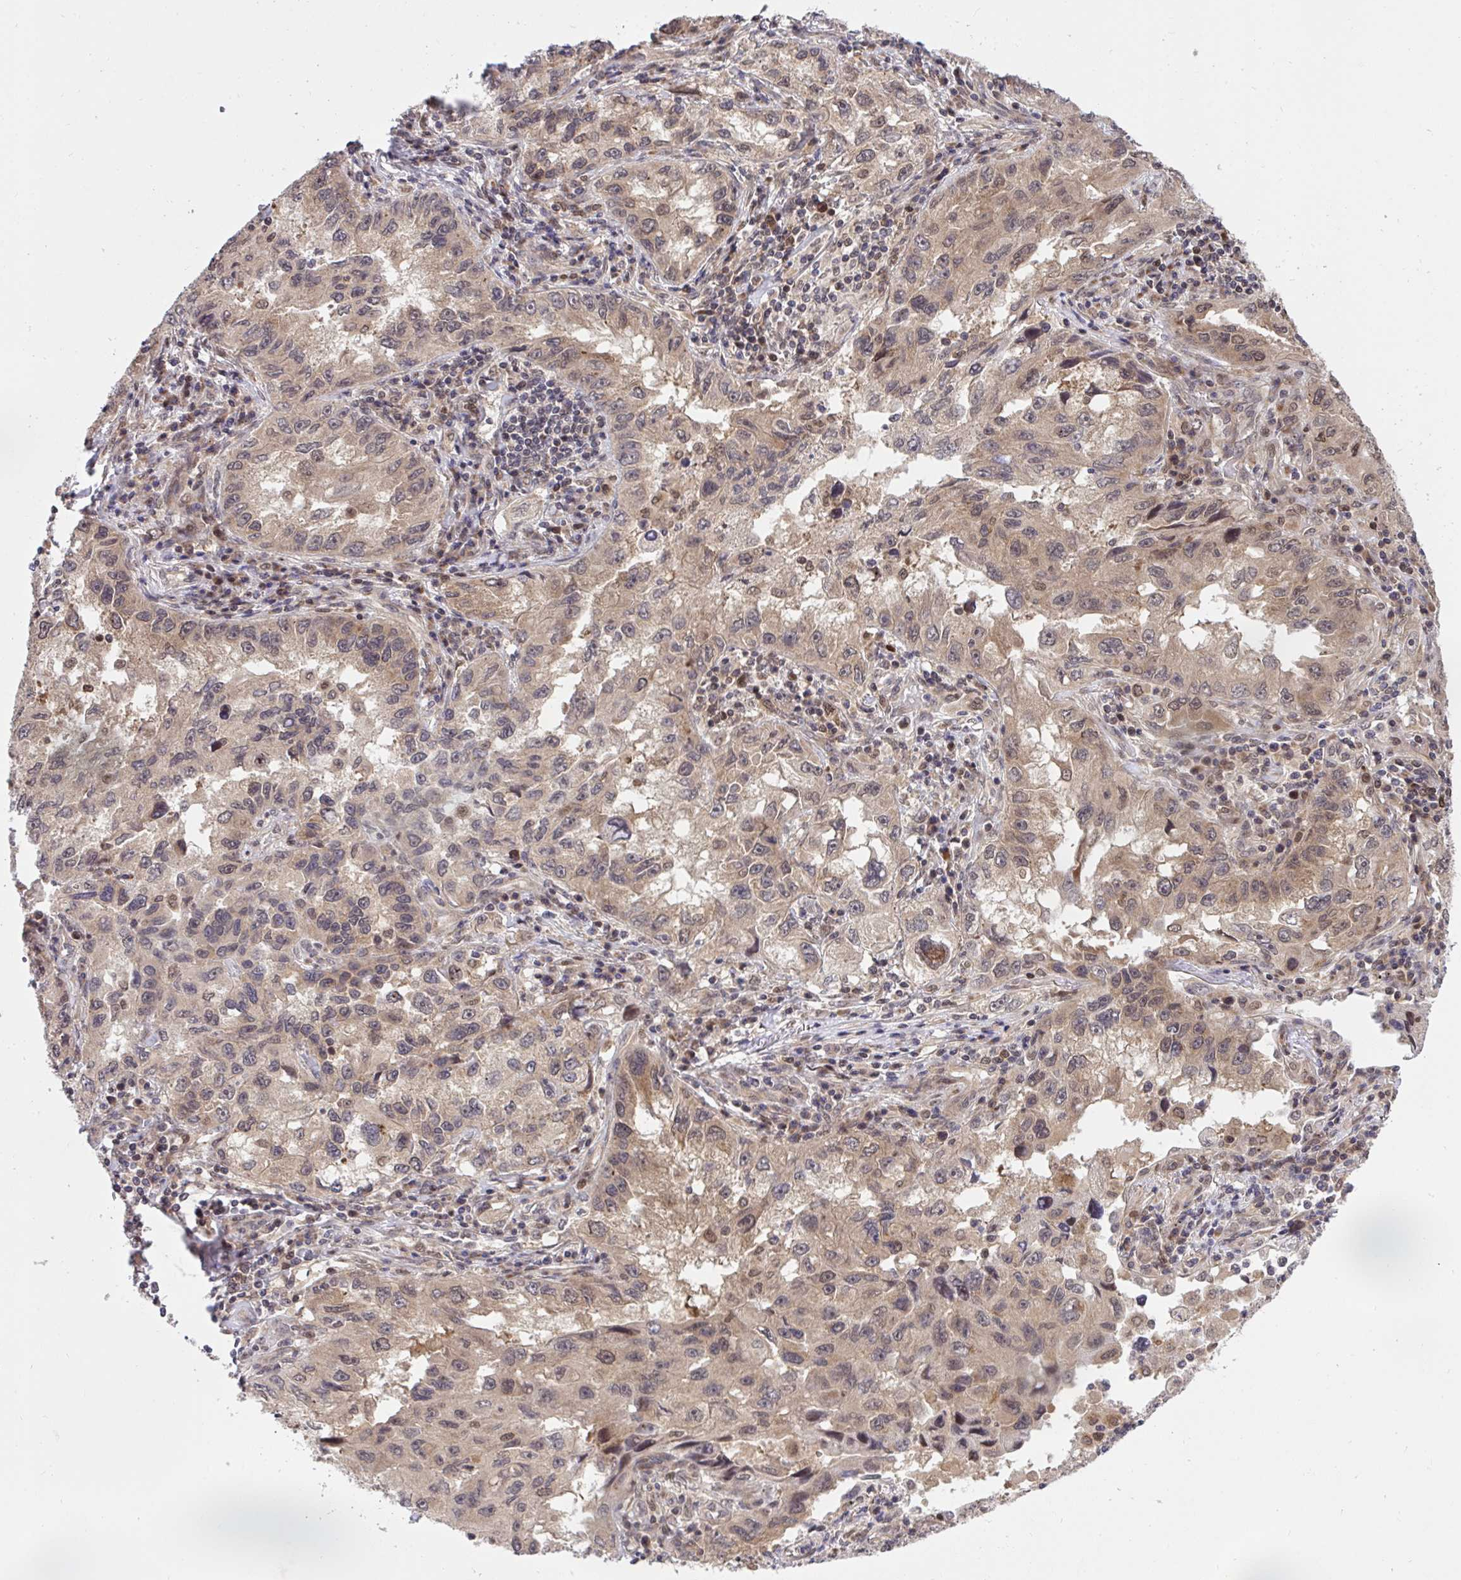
{"staining": {"intensity": "weak", "quantity": ">75%", "location": "cytoplasmic/membranous"}, "tissue": "lung cancer", "cell_type": "Tumor cells", "image_type": "cancer", "snomed": [{"axis": "morphology", "description": "Adenocarcinoma, NOS"}, {"axis": "topography", "description": "Lung"}], "caption": "A low amount of weak cytoplasmic/membranous expression is seen in about >75% of tumor cells in lung adenocarcinoma tissue.", "gene": "ERI1", "patient": {"sex": "female", "age": 73}}